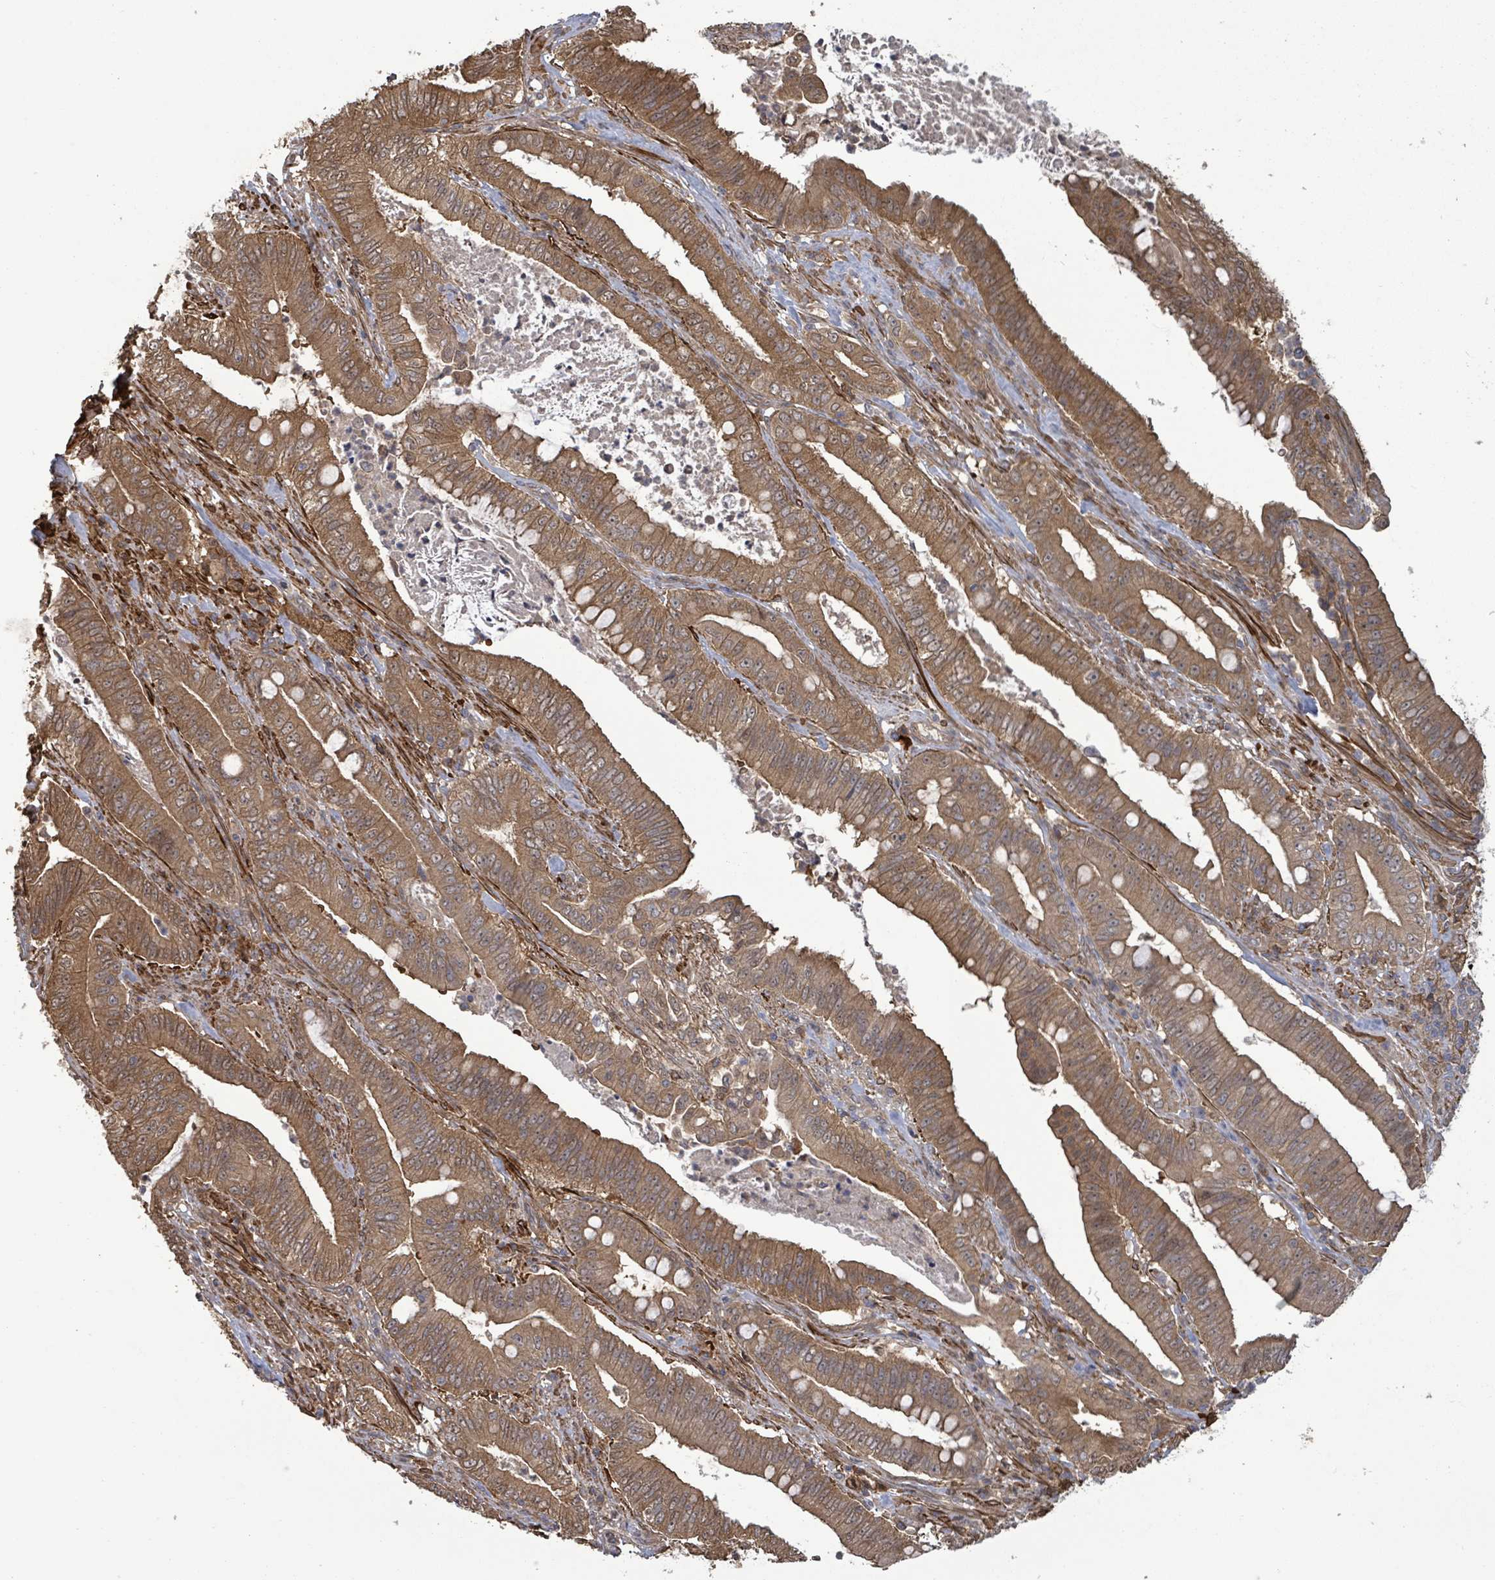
{"staining": {"intensity": "moderate", "quantity": ">75%", "location": "cytoplasmic/membranous"}, "tissue": "pancreatic cancer", "cell_type": "Tumor cells", "image_type": "cancer", "snomed": [{"axis": "morphology", "description": "Adenocarcinoma, NOS"}, {"axis": "topography", "description": "Pancreas"}], "caption": "DAB immunohistochemical staining of adenocarcinoma (pancreatic) shows moderate cytoplasmic/membranous protein staining in approximately >75% of tumor cells. The staining is performed using DAB (3,3'-diaminobenzidine) brown chromogen to label protein expression. The nuclei are counter-stained blue using hematoxylin.", "gene": "MAP3K6", "patient": {"sex": "male", "age": 71}}